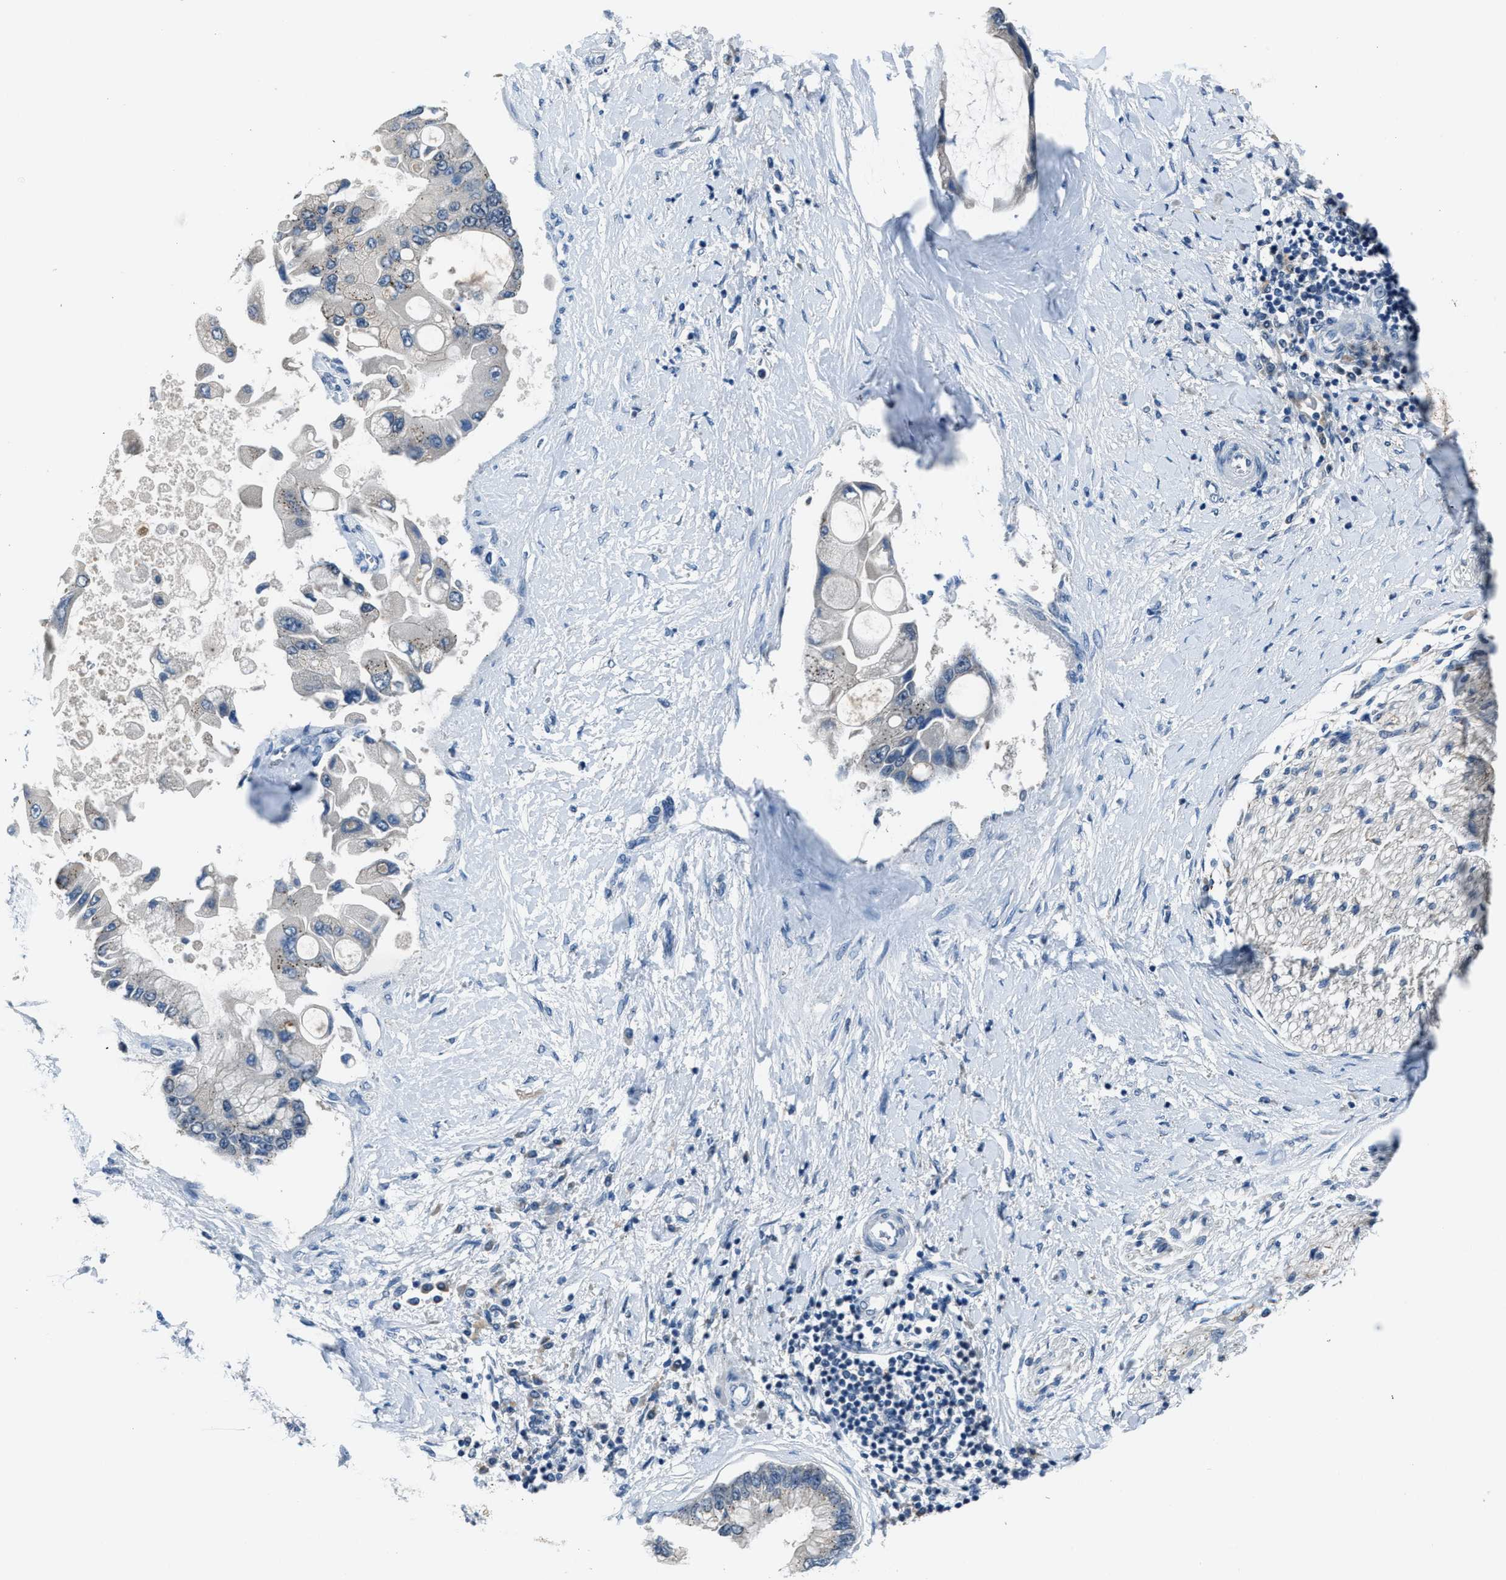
{"staining": {"intensity": "negative", "quantity": "none", "location": "none"}, "tissue": "liver cancer", "cell_type": "Tumor cells", "image_type": "cancer", "snomed": [{"axis": "morphology", "description": "Cholangiocarcinoma"}, {"axis": "topography", "description": "Liver"}], "caption": "This micrograph is of liver cholangiocarcinoma stained with immunohistochemistry (IHC) to label a protein in brown with the nuclei are counter-stained blue. There is no expression in tumor cells.", "gene": "DUSP19", "patient": {"sex": "male", "age": 50}}